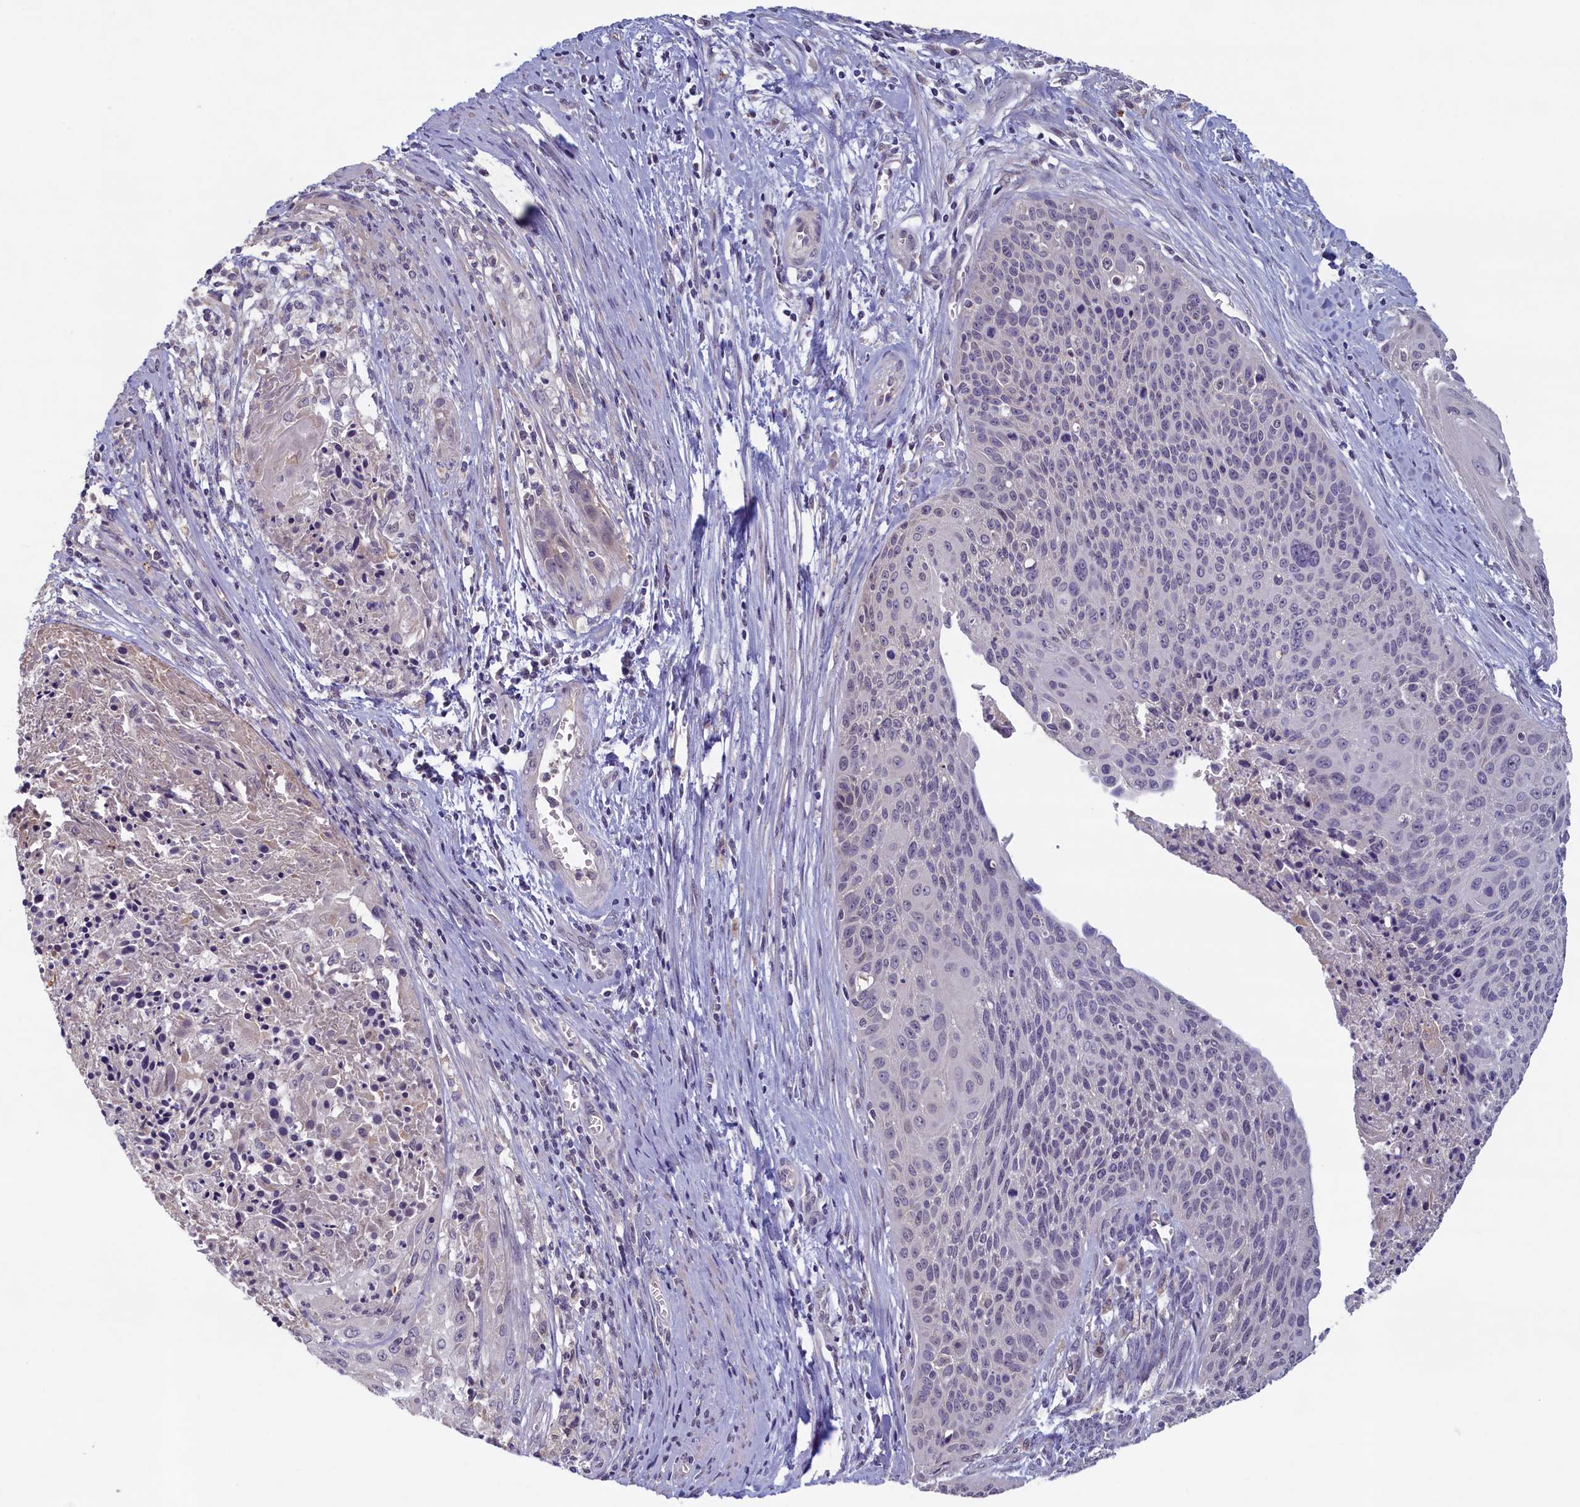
{"staining": {"intensity": "negative", "quantity": "none", "location": "none"}, "tissue": "cervical cancer", "cell_type": "Tumor cells", "image_type": "cancer", "snomed": [{"axis": "morphology", "description": "Squamous cell carcinoma, NOS"}, {"axis": "topography", "description": "Cervix"}], "caption": "This is an immunohistochemistry (IHC) photomicrograph of cervical squamous cell carcinoma. There is no expression in tumor cells.", "gene": "ATF7IP2", "patient": {"sex": "female", "age": 55}}